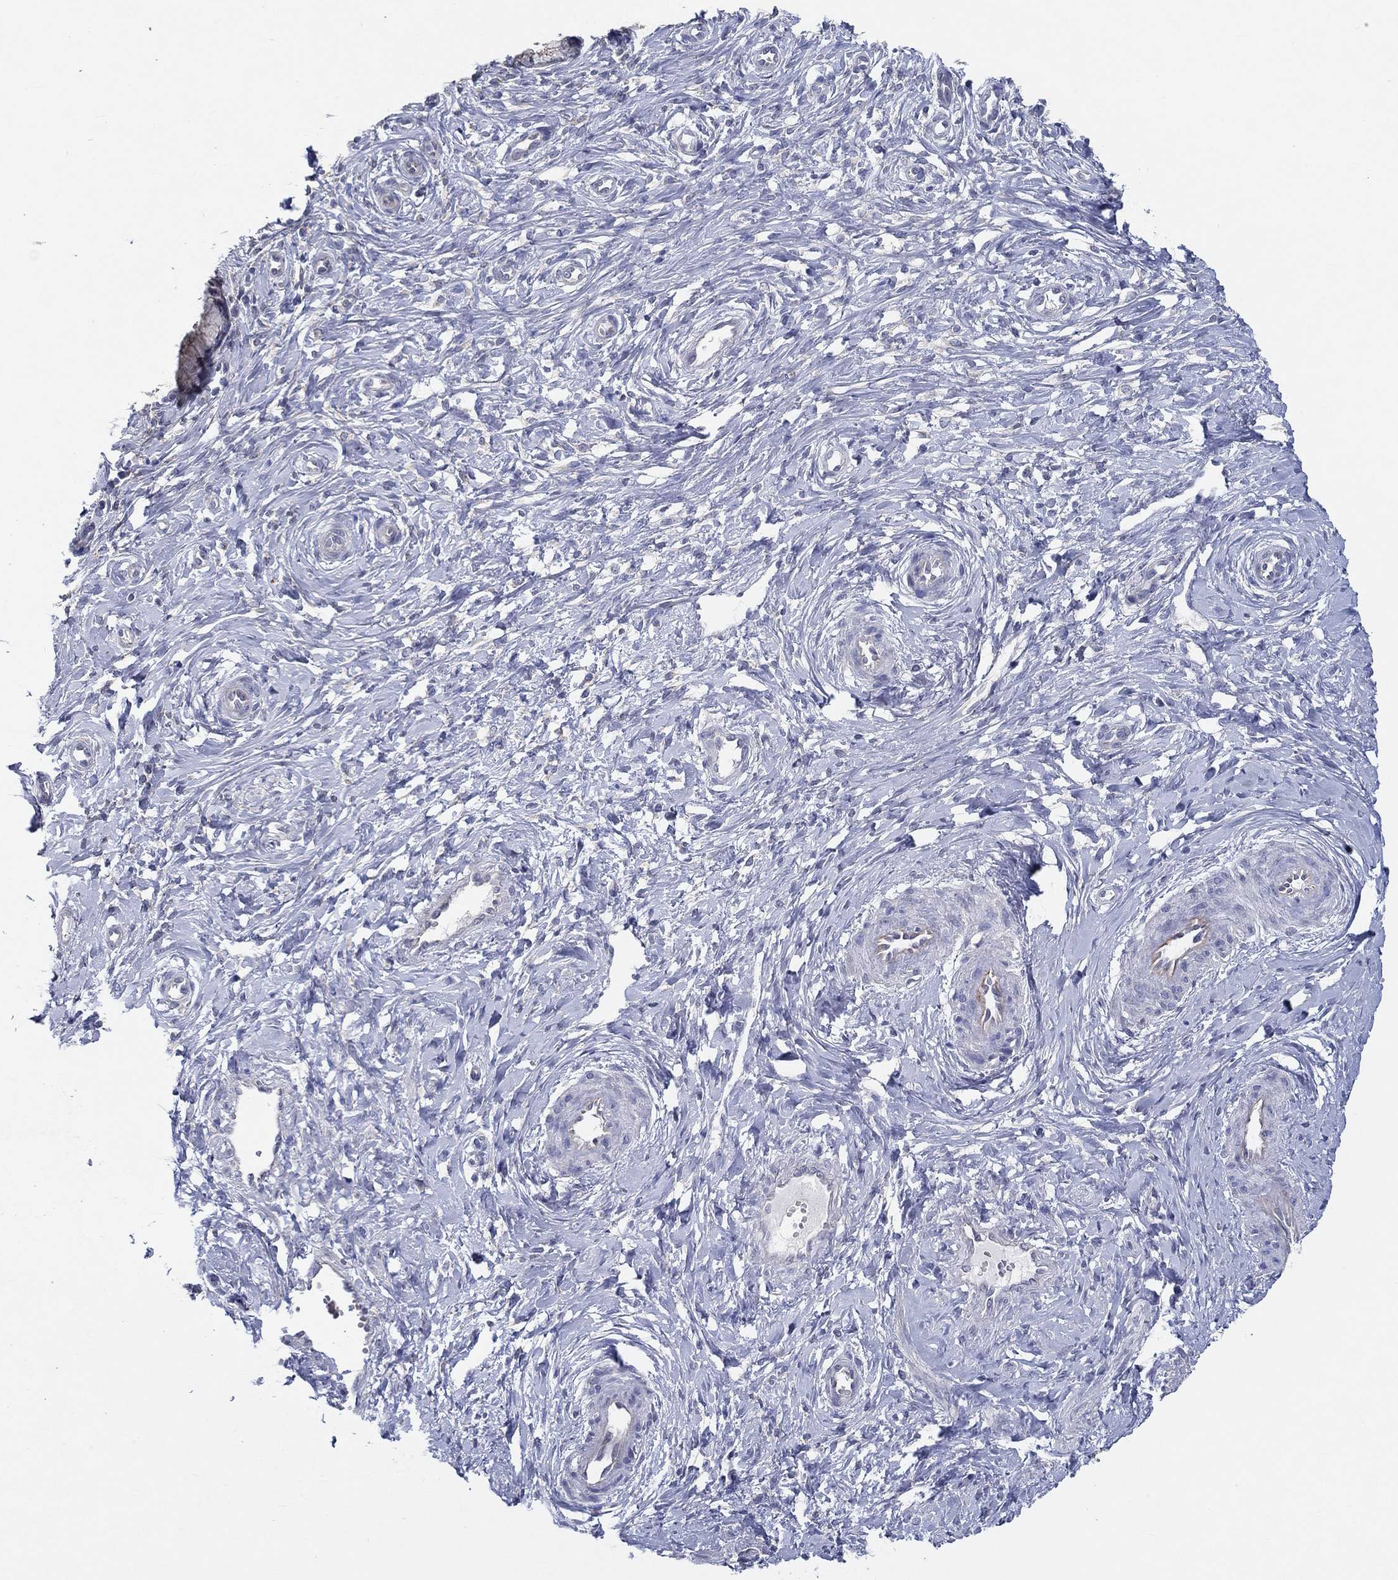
{"staining": {"intensity": "negative", "quantity": "none", "location": "none"}, "tissue": "cervix", "cell_type": "Glandular cells", "image_type": "normal", "snomed": [{"axis": "morphology", "description": "Normal tissue, NOS"}, {"axis": "topography", "description": "Cervix"}], "caption": "This is a histopathology image of immunohistochemistry staining of benign cervix, which shows no expression in glandular cells. (DAB immunohistochemistry (IHC) visualized using brightfield microscopy, high magnification).", "gene": "ERMP1", "patient": {"sex": "female", "age": 37}}